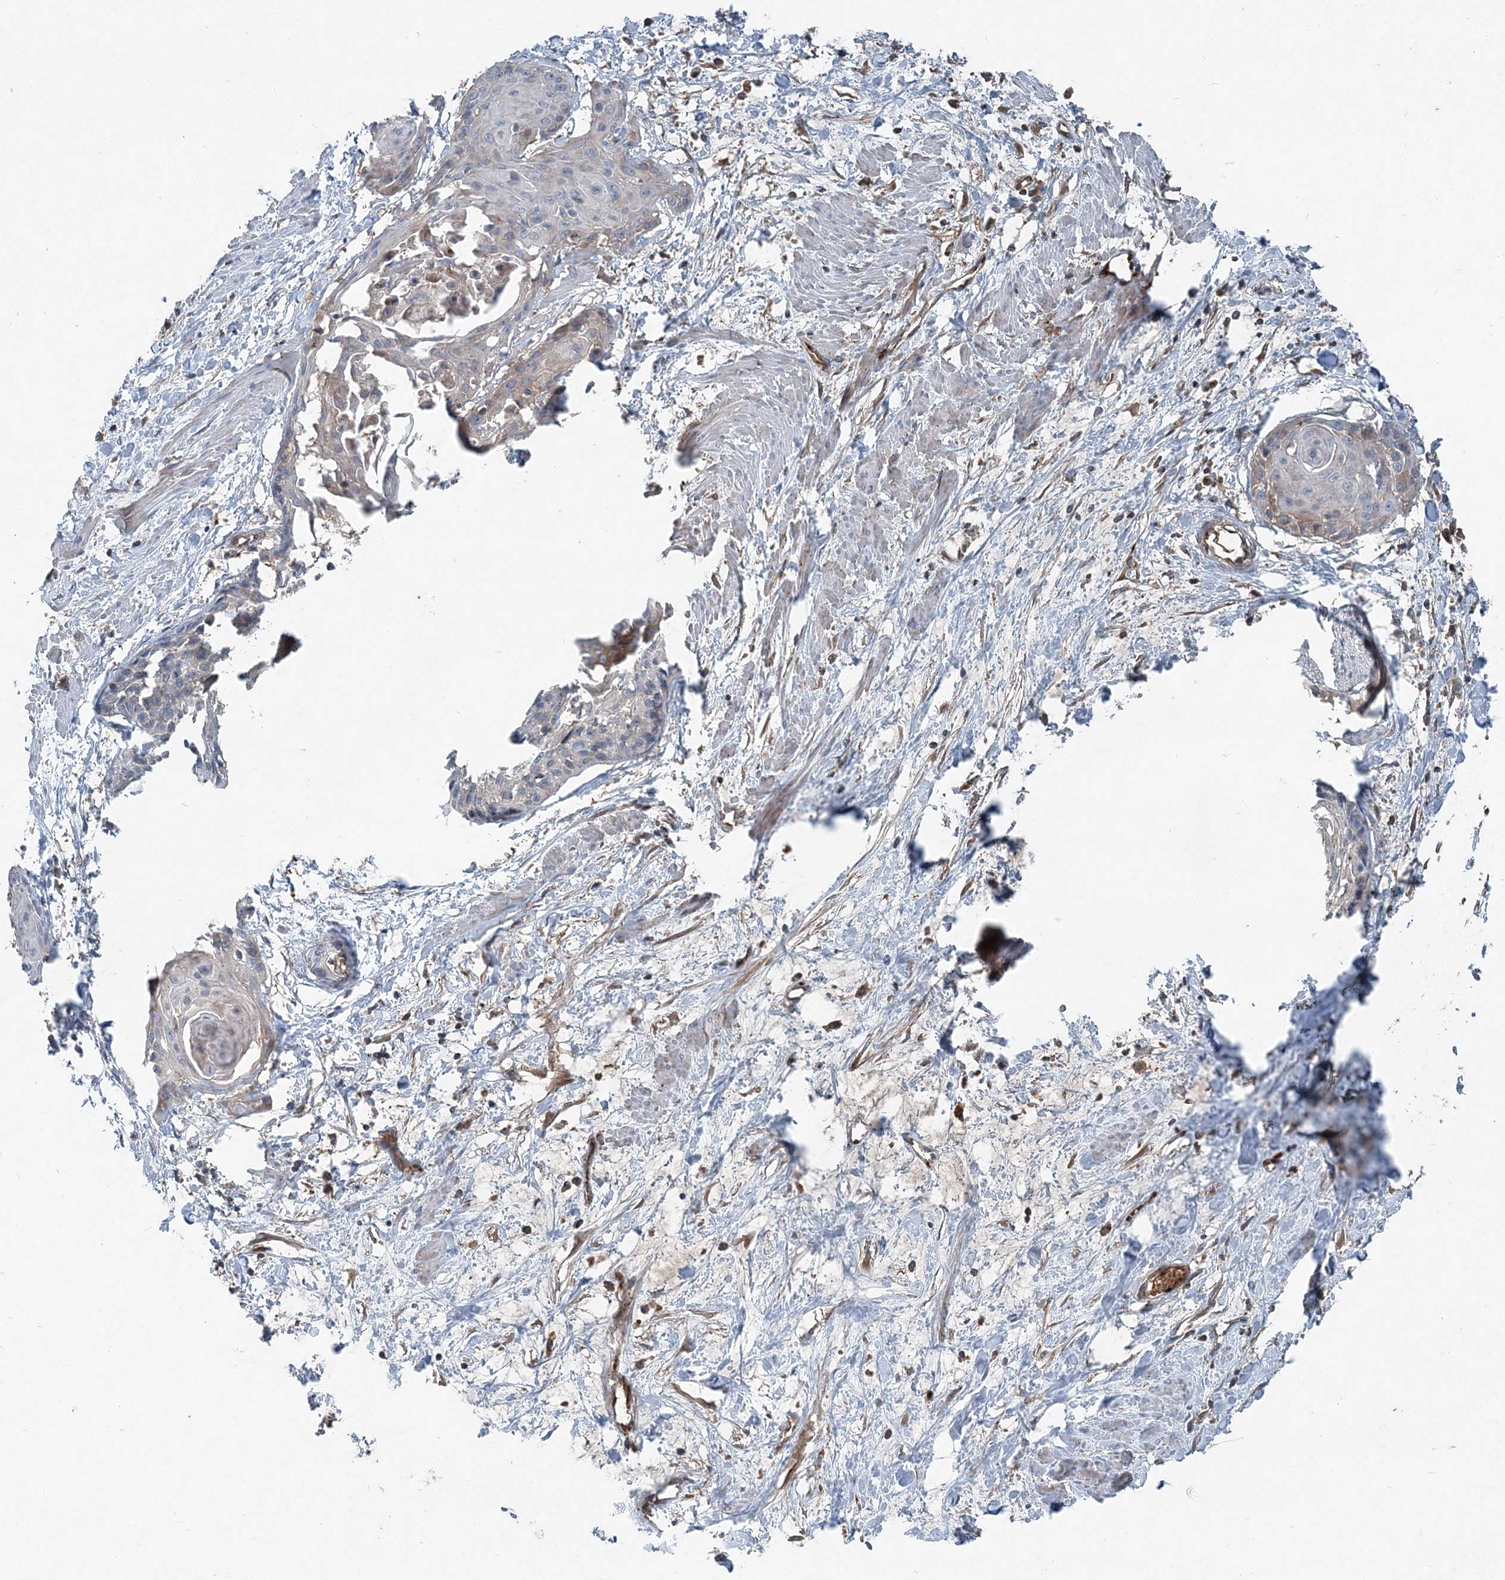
{"staining": {"intensity": "negative", "quantity": "none", "location": "none"}, "tissue": "cervical cancer", "cell_type": "Tumor cells", "image_type": "cancer", "snomed": [{"axis": "morphology", "description": "Squamous cell carcinoma, NOS"}, {"axis": "topography", "description": "Cervix"}], "caption": "Immunohistochemistry of cervical cancer demonstrates no expression in tumor cells. (Immunohistochemistry (ihc), brightfield microscopy, high magnification).", "gene": "ABHD14B", "patient": {"sex": "female", "age": 57}}